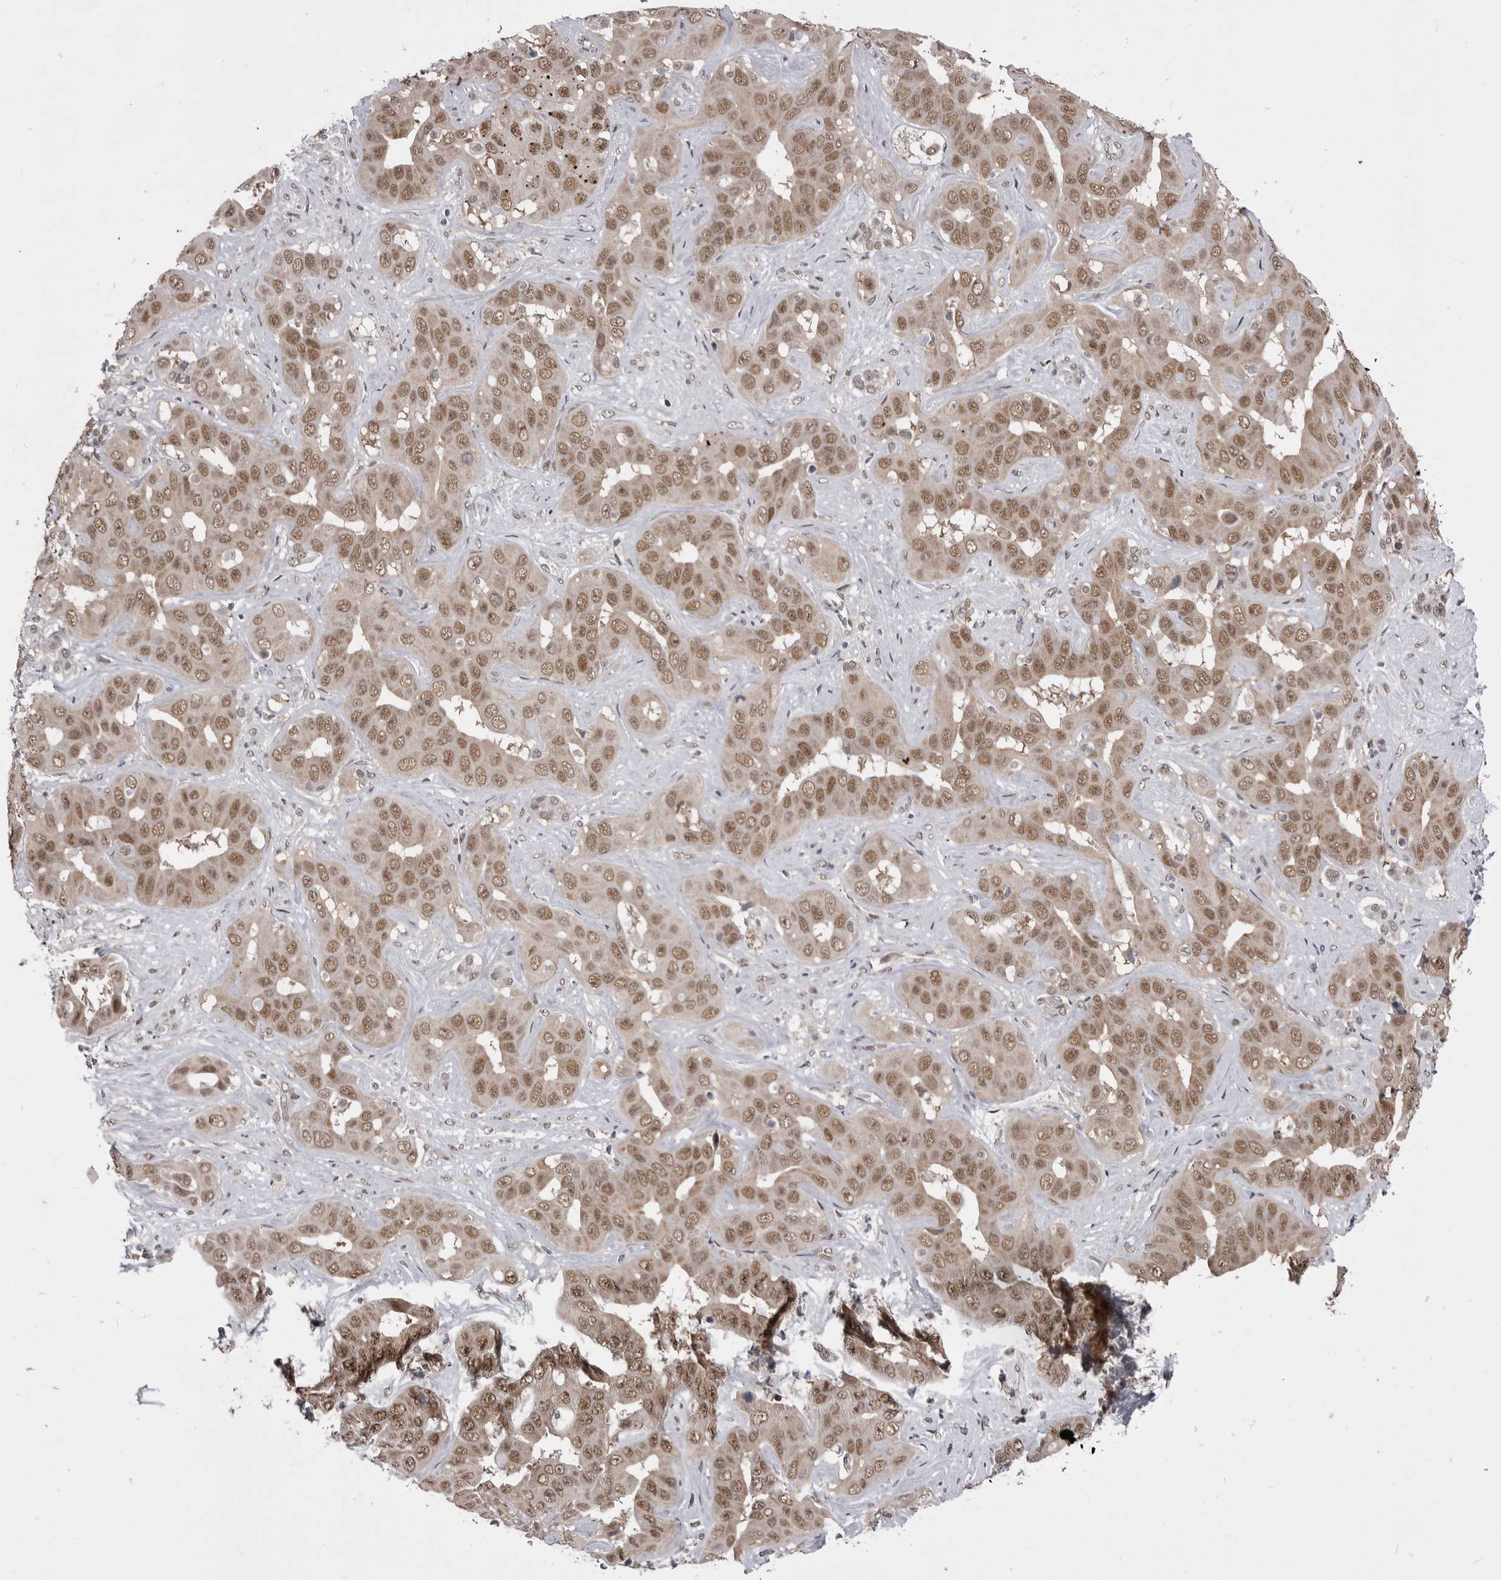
{"staining": {"intensity": "moderate", "quantity": ">75%", "location": "nuclear"}, "tissue": "liver cancer", "cell_type": "Tumor cells", "image_type": "cancer", "snomed": [{"axis": "morphology", "description": "Cholangiocarcinoma"}, {"axis": "topography", "description": "Liver"}], "caption": "Protein staining displays moderate nuclear positivity in approximately >75% of tumor cells in cholangiocarcinoma (liver). (Brightfield microscopy of DAB IHC at high magnification).", "gene": "MEPCE", "patient": {"sex": "female", "age": 52}}